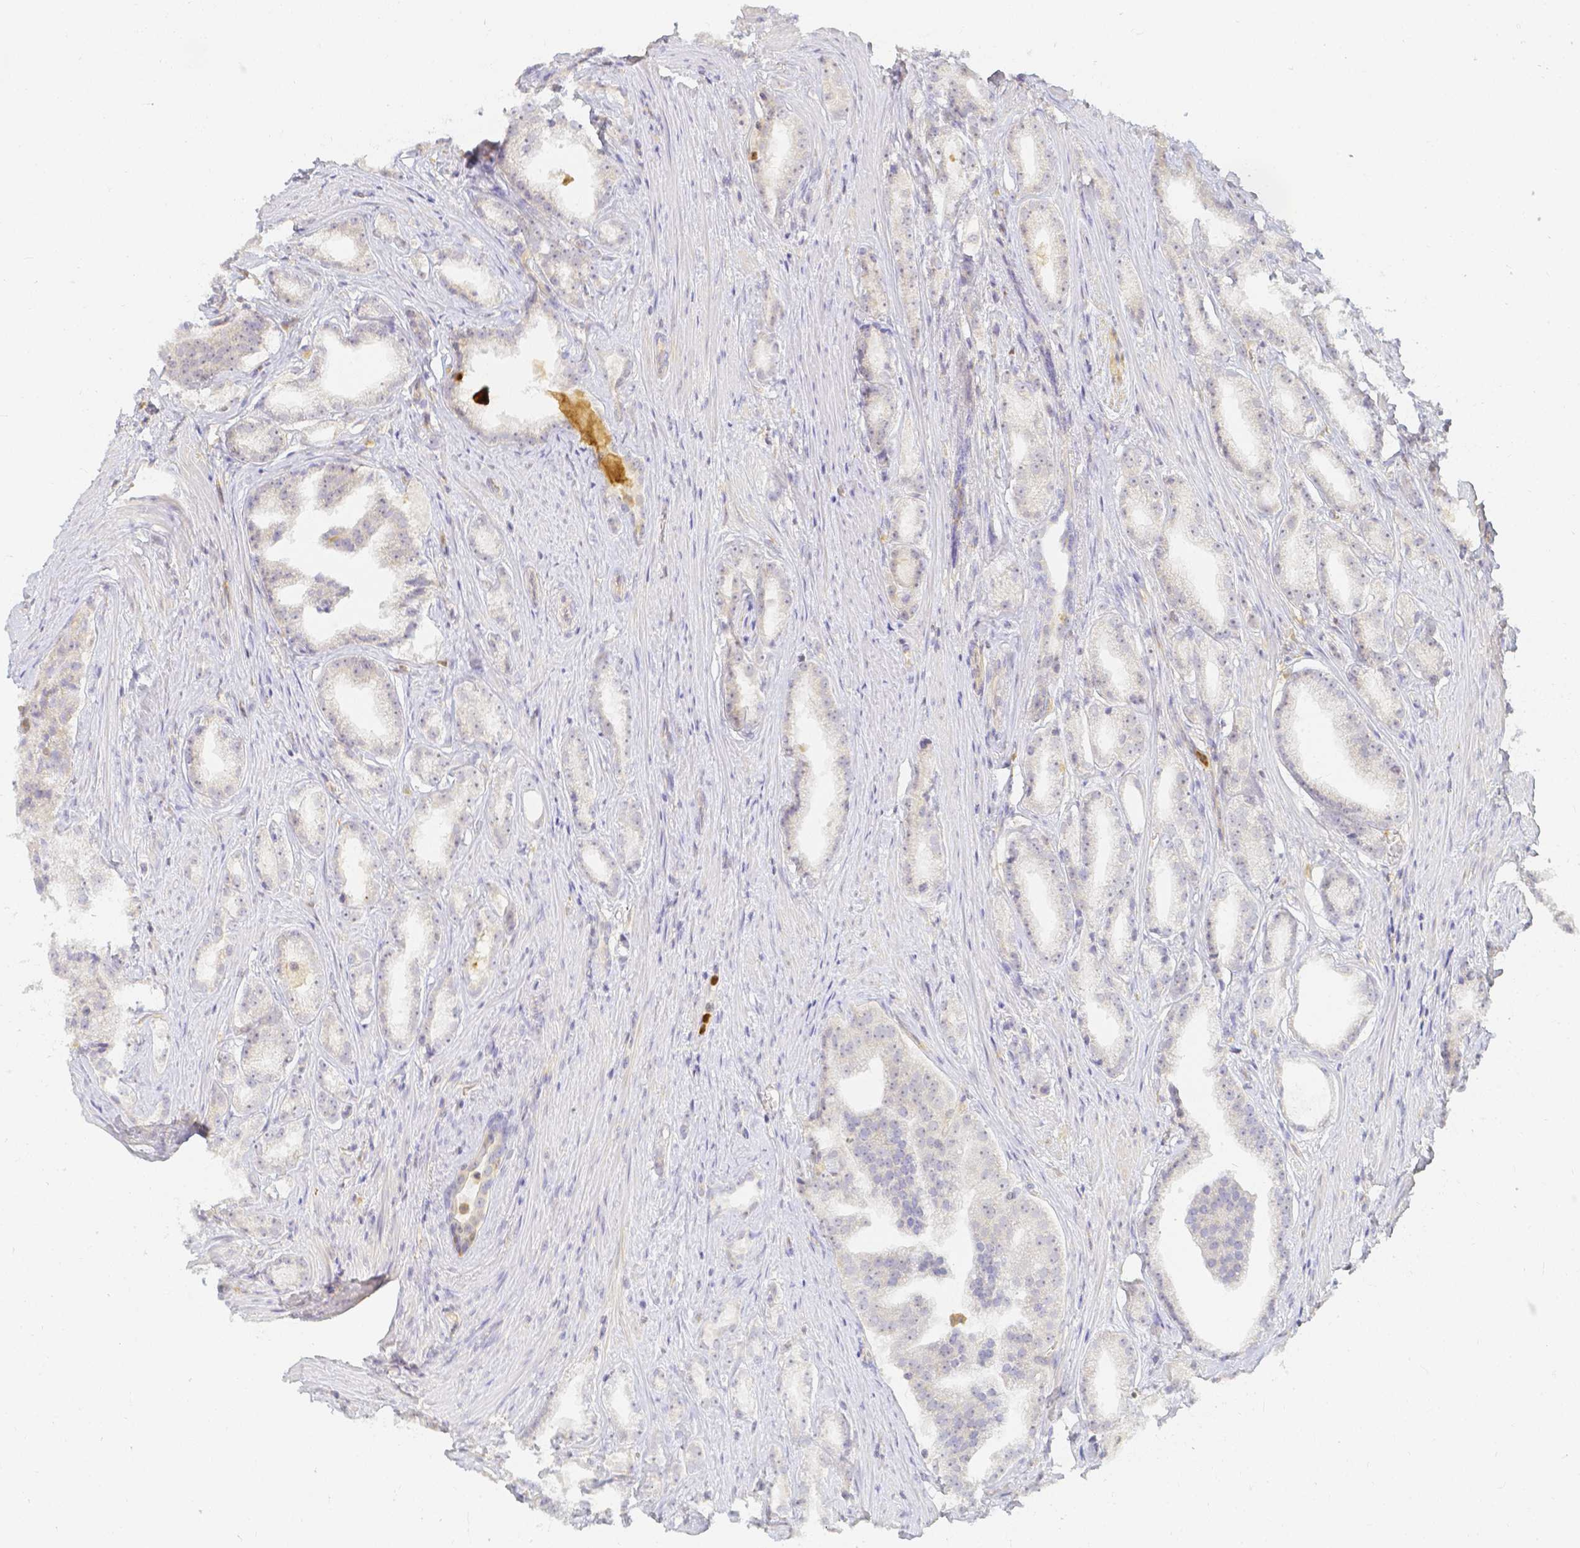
{"staining": {"intensity": "negative", "quantity": "none", "location": "none"}, "tissue": "prostate cancer", "cell_type": "Tumor cells", "image_type": "cancer", "snomed": [{"axis": "morphology", "description": "Adenocarcinoma, Low grade"}, {"axis": "topography", "description": "Prostate"}], "caption": "There is no significant positivity in tumor cells of prostate cancer (low-grade adenocarcinoma).", "gene": "KCNH1", "patient": {"sex": "male", "age": 65}}